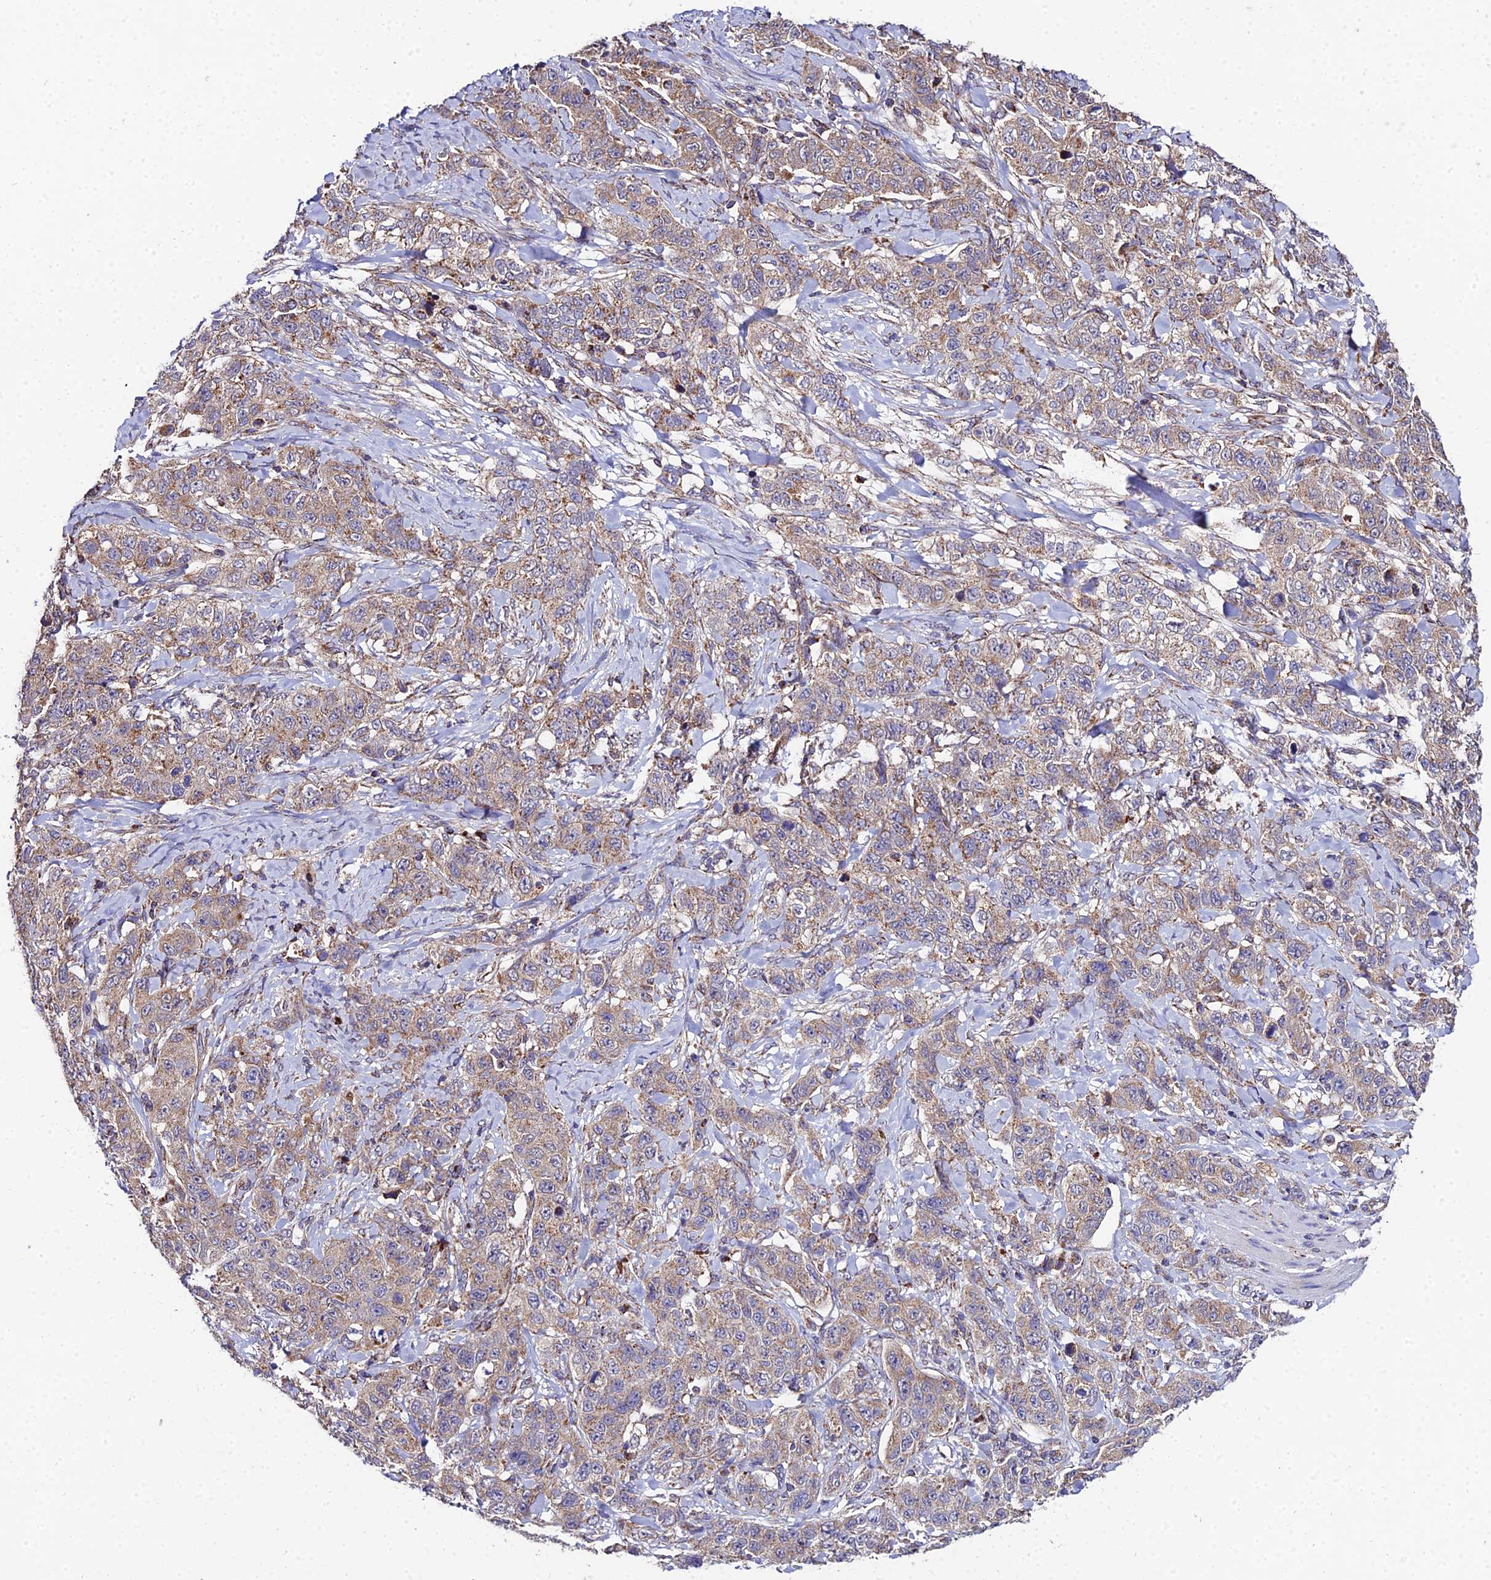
{"staining": {"intensity": "moderate", "quantity": ">75%", "location": "cytoplasmic/membranous"}, "tissue": "stomach cancer", "cell_type": "Tumor cells", "image_type": "cancer", "snomed": [{"axis": "morphology", "description": "Adenocarcinoma, NOS"}, {"axis": "topography", "description": "Stomach"}], "caption": "Stomach adenocarcinoma stained for a protein displays moderate cytoplasmic/membranous positivity in tumor cells.", "gene": "PSMD2", "patient": {"sex": "male", "age": 48}}